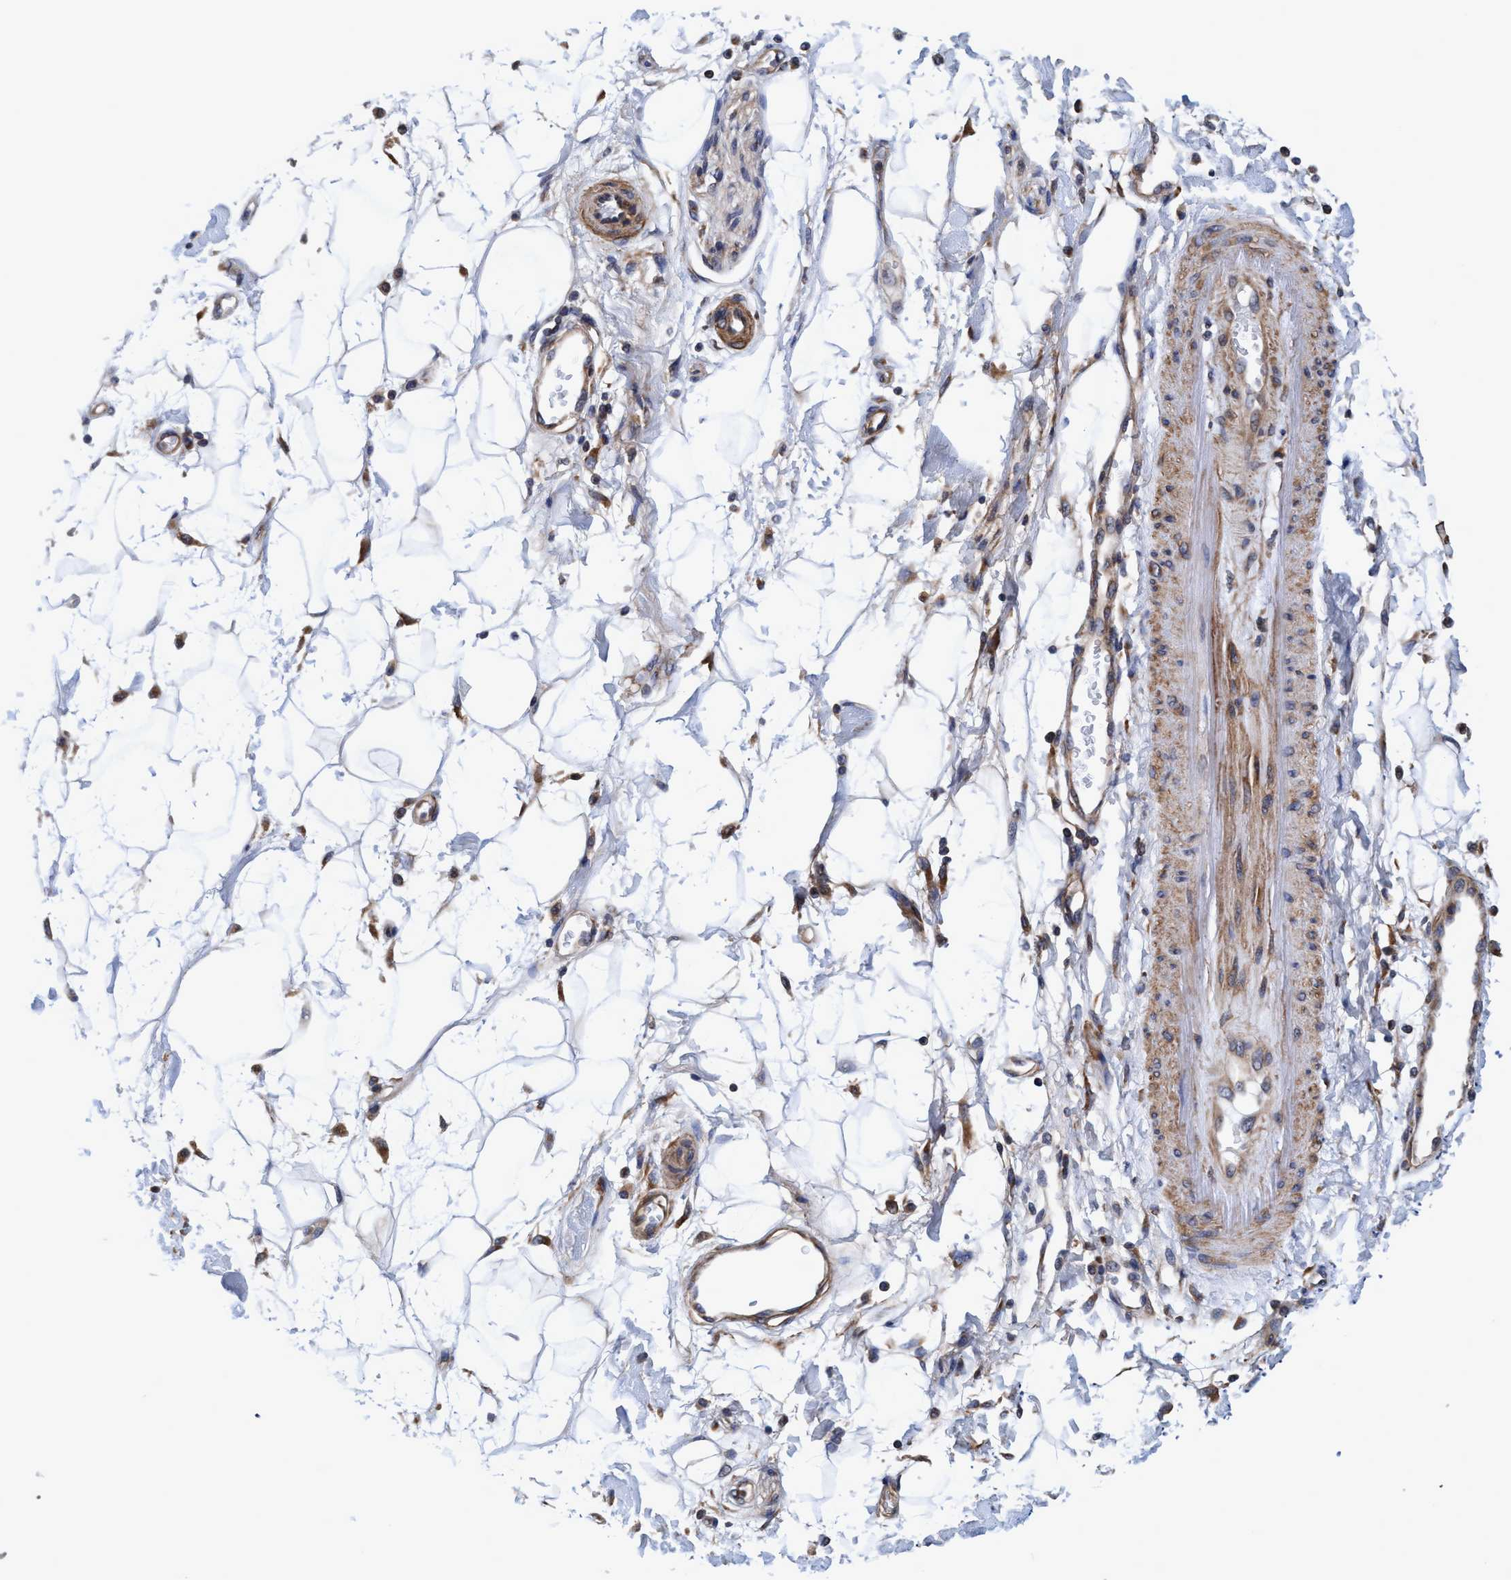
{"staining": {"intensity": "moderate", "quantity": ">75%", "location": "cytoplasmic/membranous"}, "tissue": "adipose tissue", "cell_type": "Adipocytes", "image_type": "normal", "snomed": [{"axis": "morphology", "description": "Normal tissue, NOS"}, {"axis": "morphology", "description": "Adenocarcinoma, NOS"}, {"axis": "topography", "description": "Duodenum"}, {"axis": "topography", "description": "Peripheral nerve tissue"}], "caption": "Immunohistochemistry (IHC) (DAB) staining of normal human adipose tissue demonstrates moderate cytoplasmic/membranous protein staining in about >75% of adipocytes. The staining was performed using DAB (3,3'-diaminobenzidine), with brown indicating positive protein expression. Nuclei are stained blue with hematoxylin.", "gene": "CALCOCO2", "patient": {"sex": "female", "age": 60}}